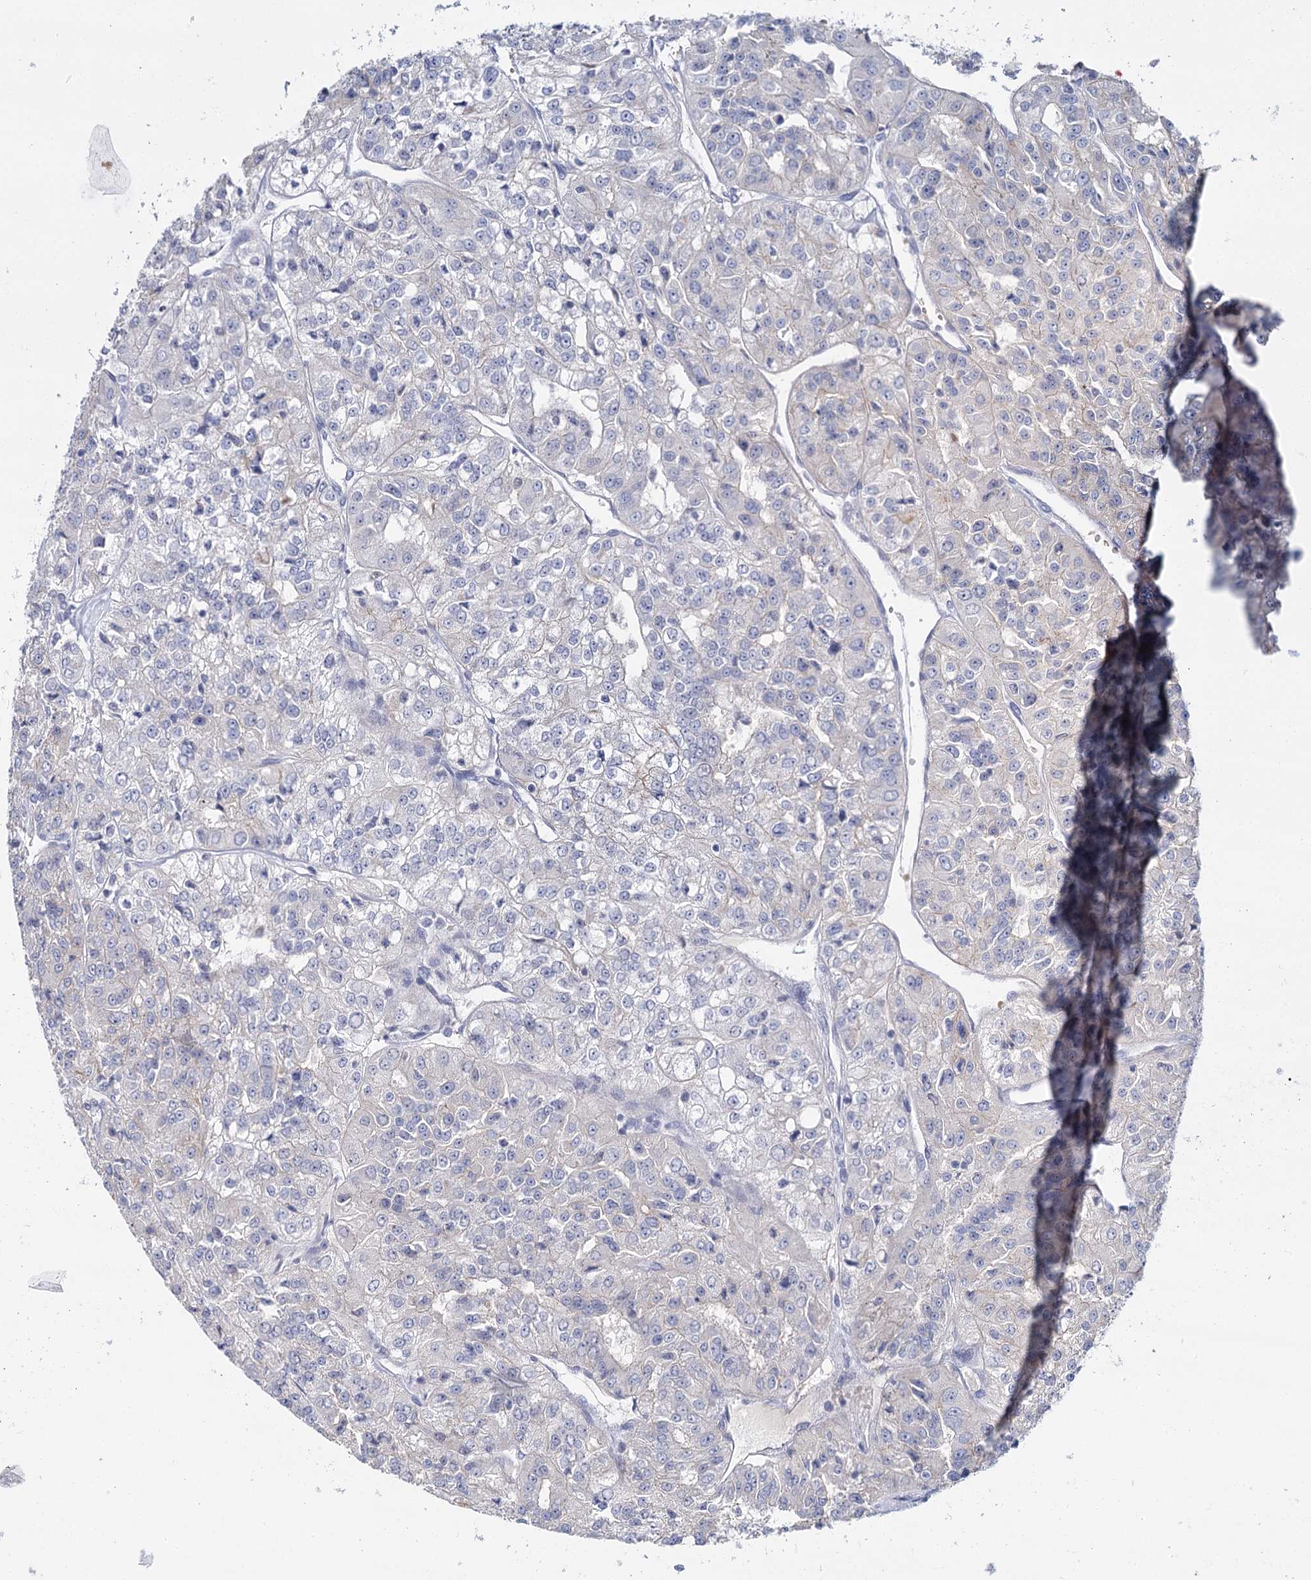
{"staining": {"intensity": "weak", "quantity": "<25%", "location": "cytoplasmic/membranous"}, "tissue": "renal cancer", "cell_type": "Tumor cells", "image_type": "cancer", "snomed": [{"axis": "morphology", "description": "Adenocarcinoma, NOS"}, {"axis": "topography", "description": "Kidney"}], "caption": "IHC histopathology image of renal cancer stained for a protein (brown), which displays no positivity in tumor cells. Nuclei are stained in blue.", "gene": "IGSF3", "patient": {"sex": "female", "age": 63}}